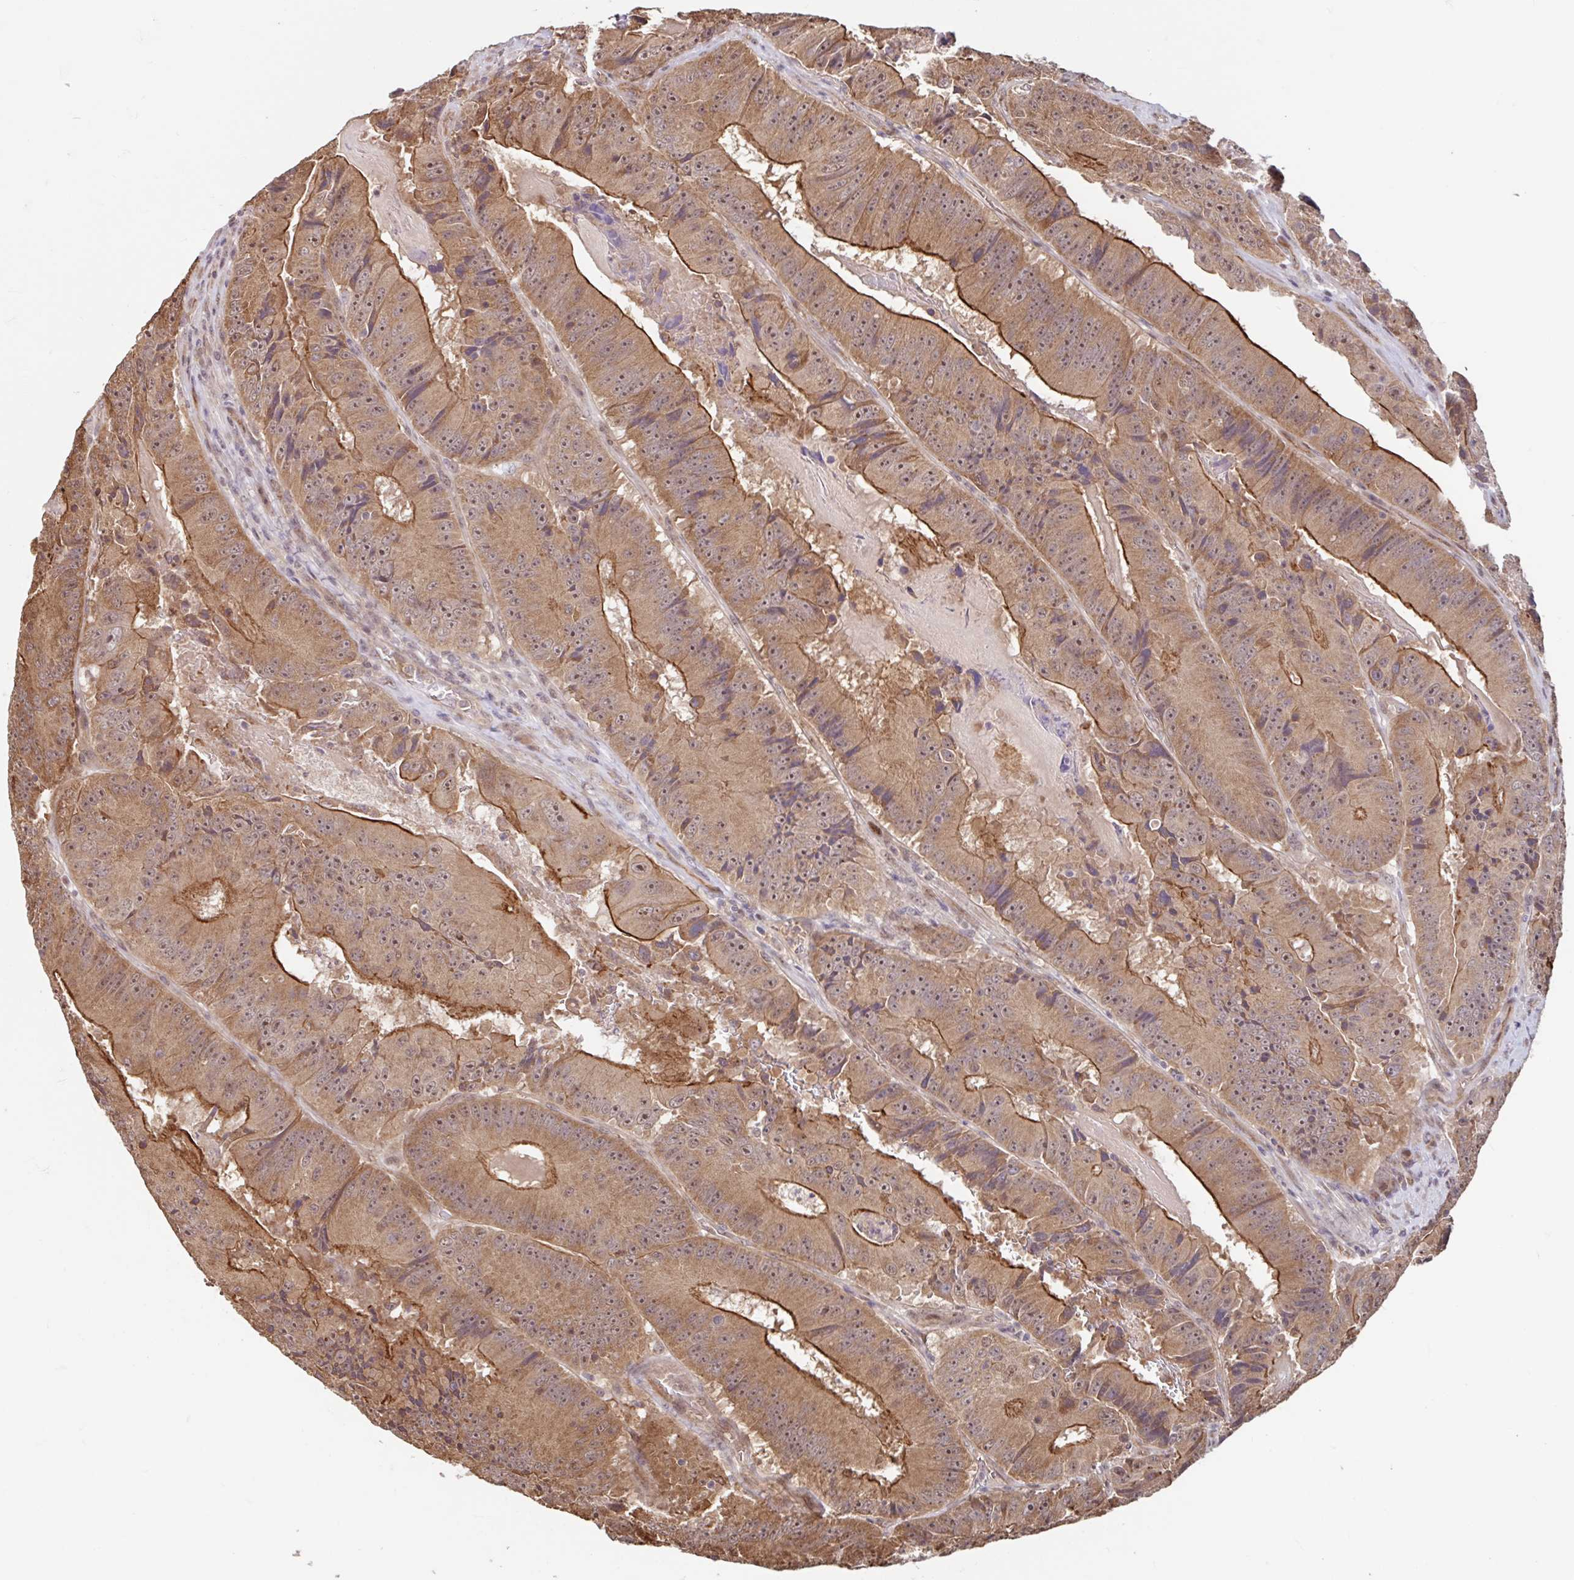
{"staining": {"intensity": "moderate", "quantity": ">75%", "location": "cytoplasmic/membranous,nuclear"}, "tissue": "colorectal cancer", "cell_type": "Tumor cells", "image_type": "cancer", "snomed": [{"axis": "morphology", "description": "Adenocarcinoma, NOS"}, {"axis": "topography", "description": "Colon"}], "caption": "Immunohistochemistry (DAB (3,3'-diaminobenzidine)) staining of colorectal cancer (adenocarcinoma) demonstrates moderate cytoplasmic/membranous and nuclear protein staining in about >75% of tumor cells. (brown staining indicates protein expression, while blue staining denotes nuclei).", "gene": "STYXL1", "patient": {"sex": "female", "age": 86}}